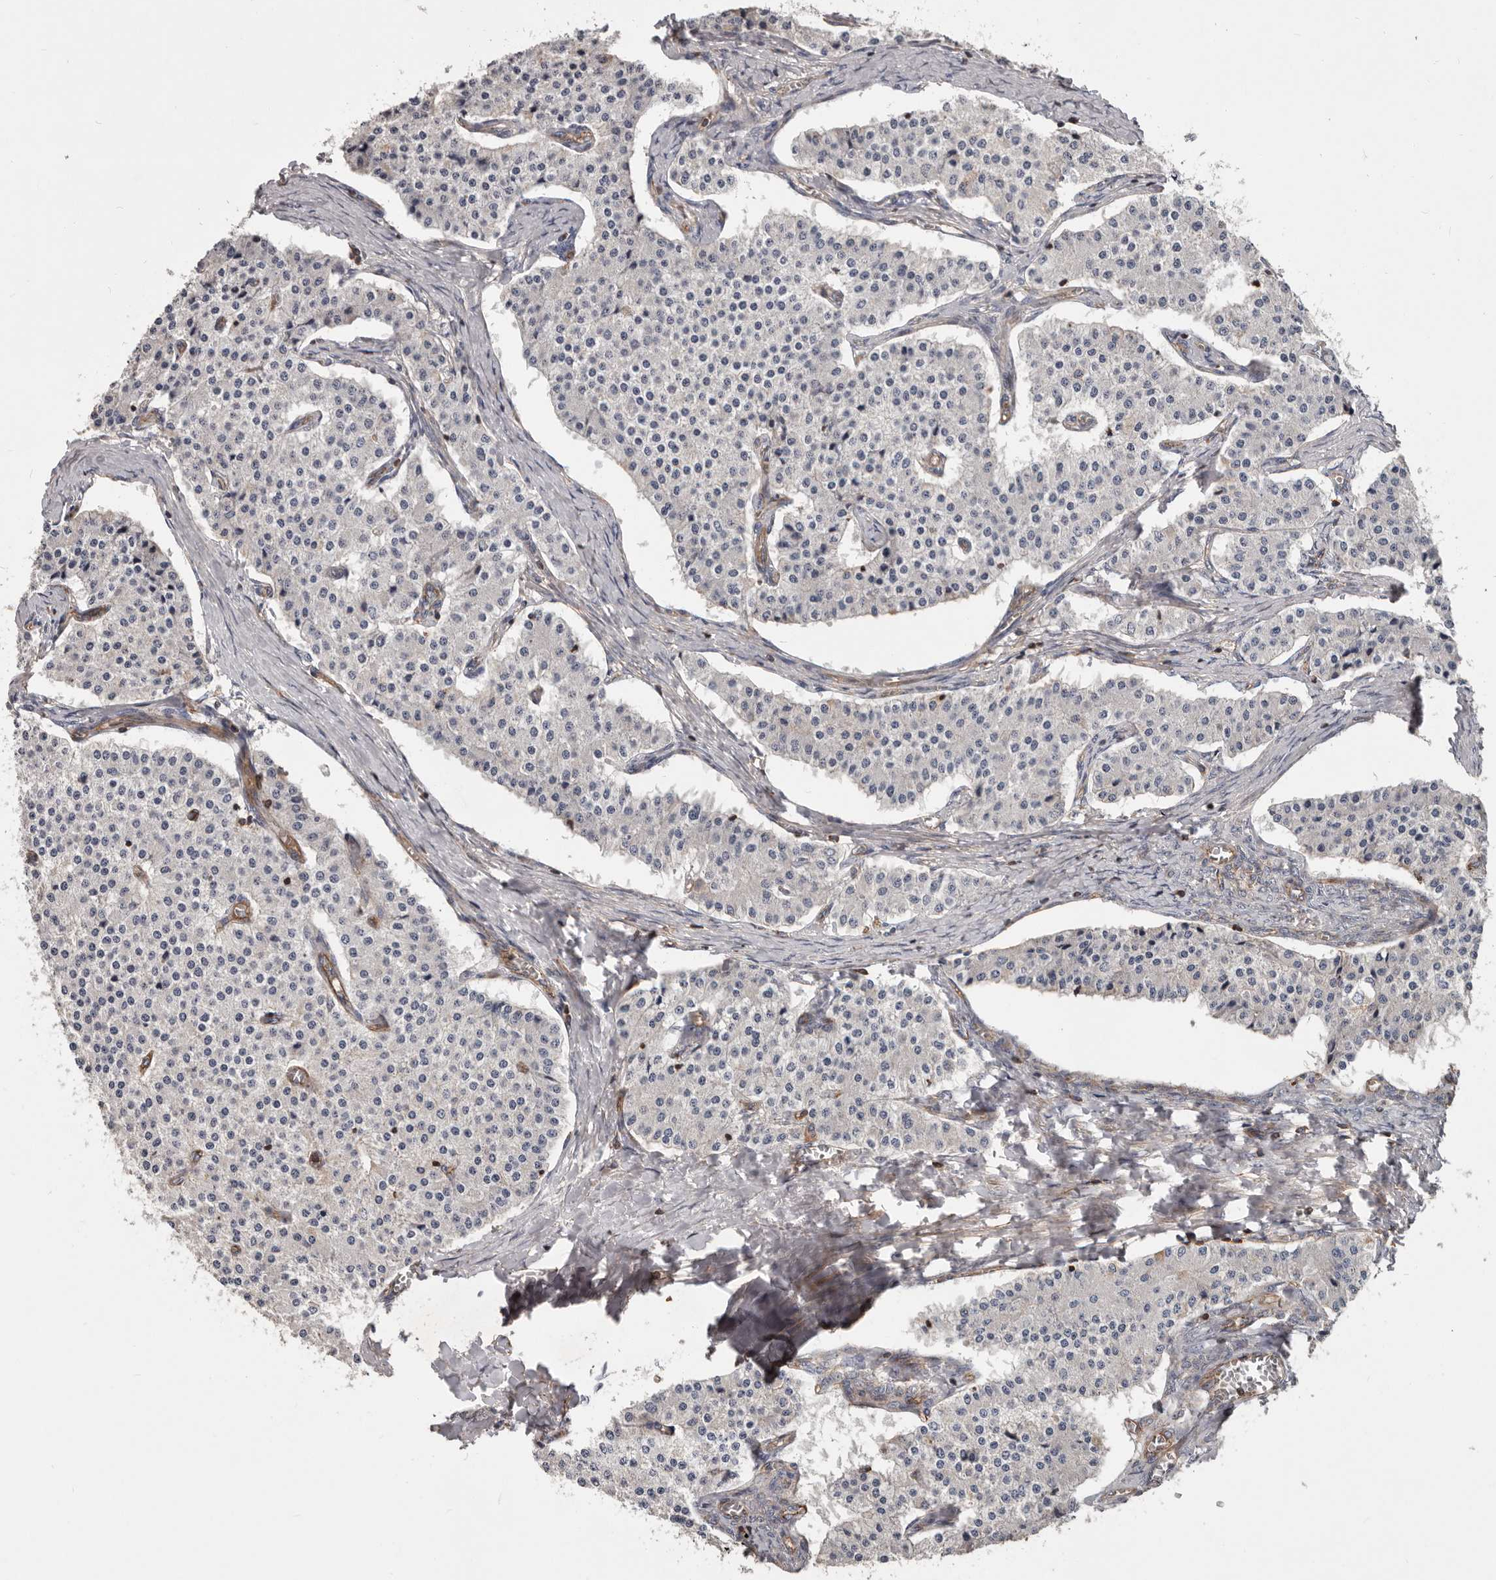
{"staining": {"intensity": "negative", "quantity": "none", "location": "none"}, "tissue": "carcinoid", "cell_type": "Tumor cells", "image_type": "cancer", "snomed": [{"axis": "morphology", "description": "Carcinoid, malignant, NOS"}, {"axis": "topography", "description": "Colon"}], "caption": "The histopathology image shows no staining of tumor cells in malignant carcinoid.", "gene": "PNRC2", "patient": {"sex": "female", "age": 52}}